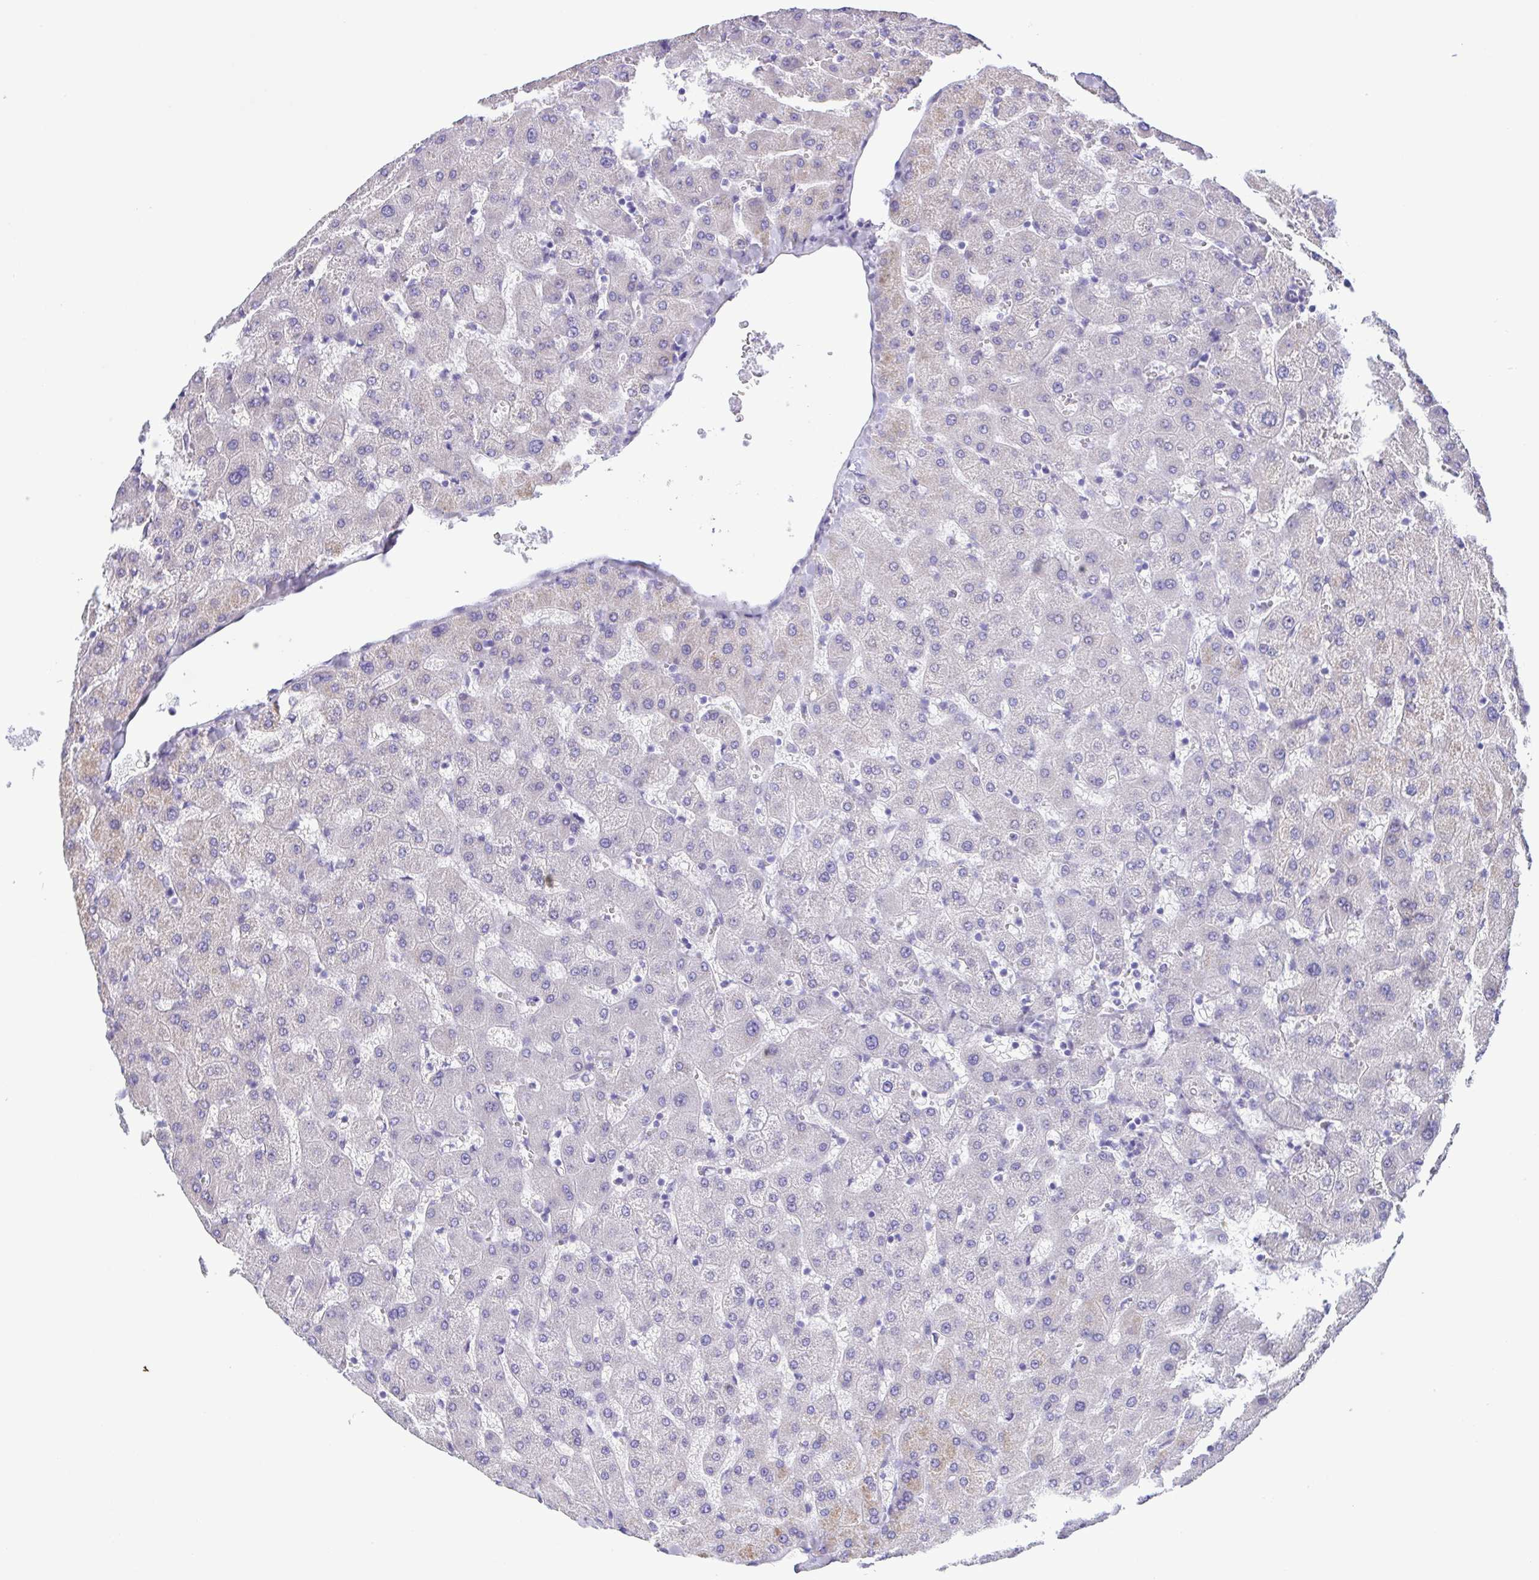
{"staining": {"intensity": "negative", "quantity": "none", "location": "none"}, "tissue": "liver", "cell_type": "Cholangiocytes", "image_type": "normal", "snomed": [{"axis": "morphology", "description": "Normal tissue, NOS"}, {"axis": "topography", "description": "Liver"}], "caption": "Immunohistochemistry histopathology image of benign liver: liver stained with DAB exhibits no significant protein staining in cholangiocytes.", "gene": "ENSG00000286022", "patient": {"sex": "female", "age": 63}}